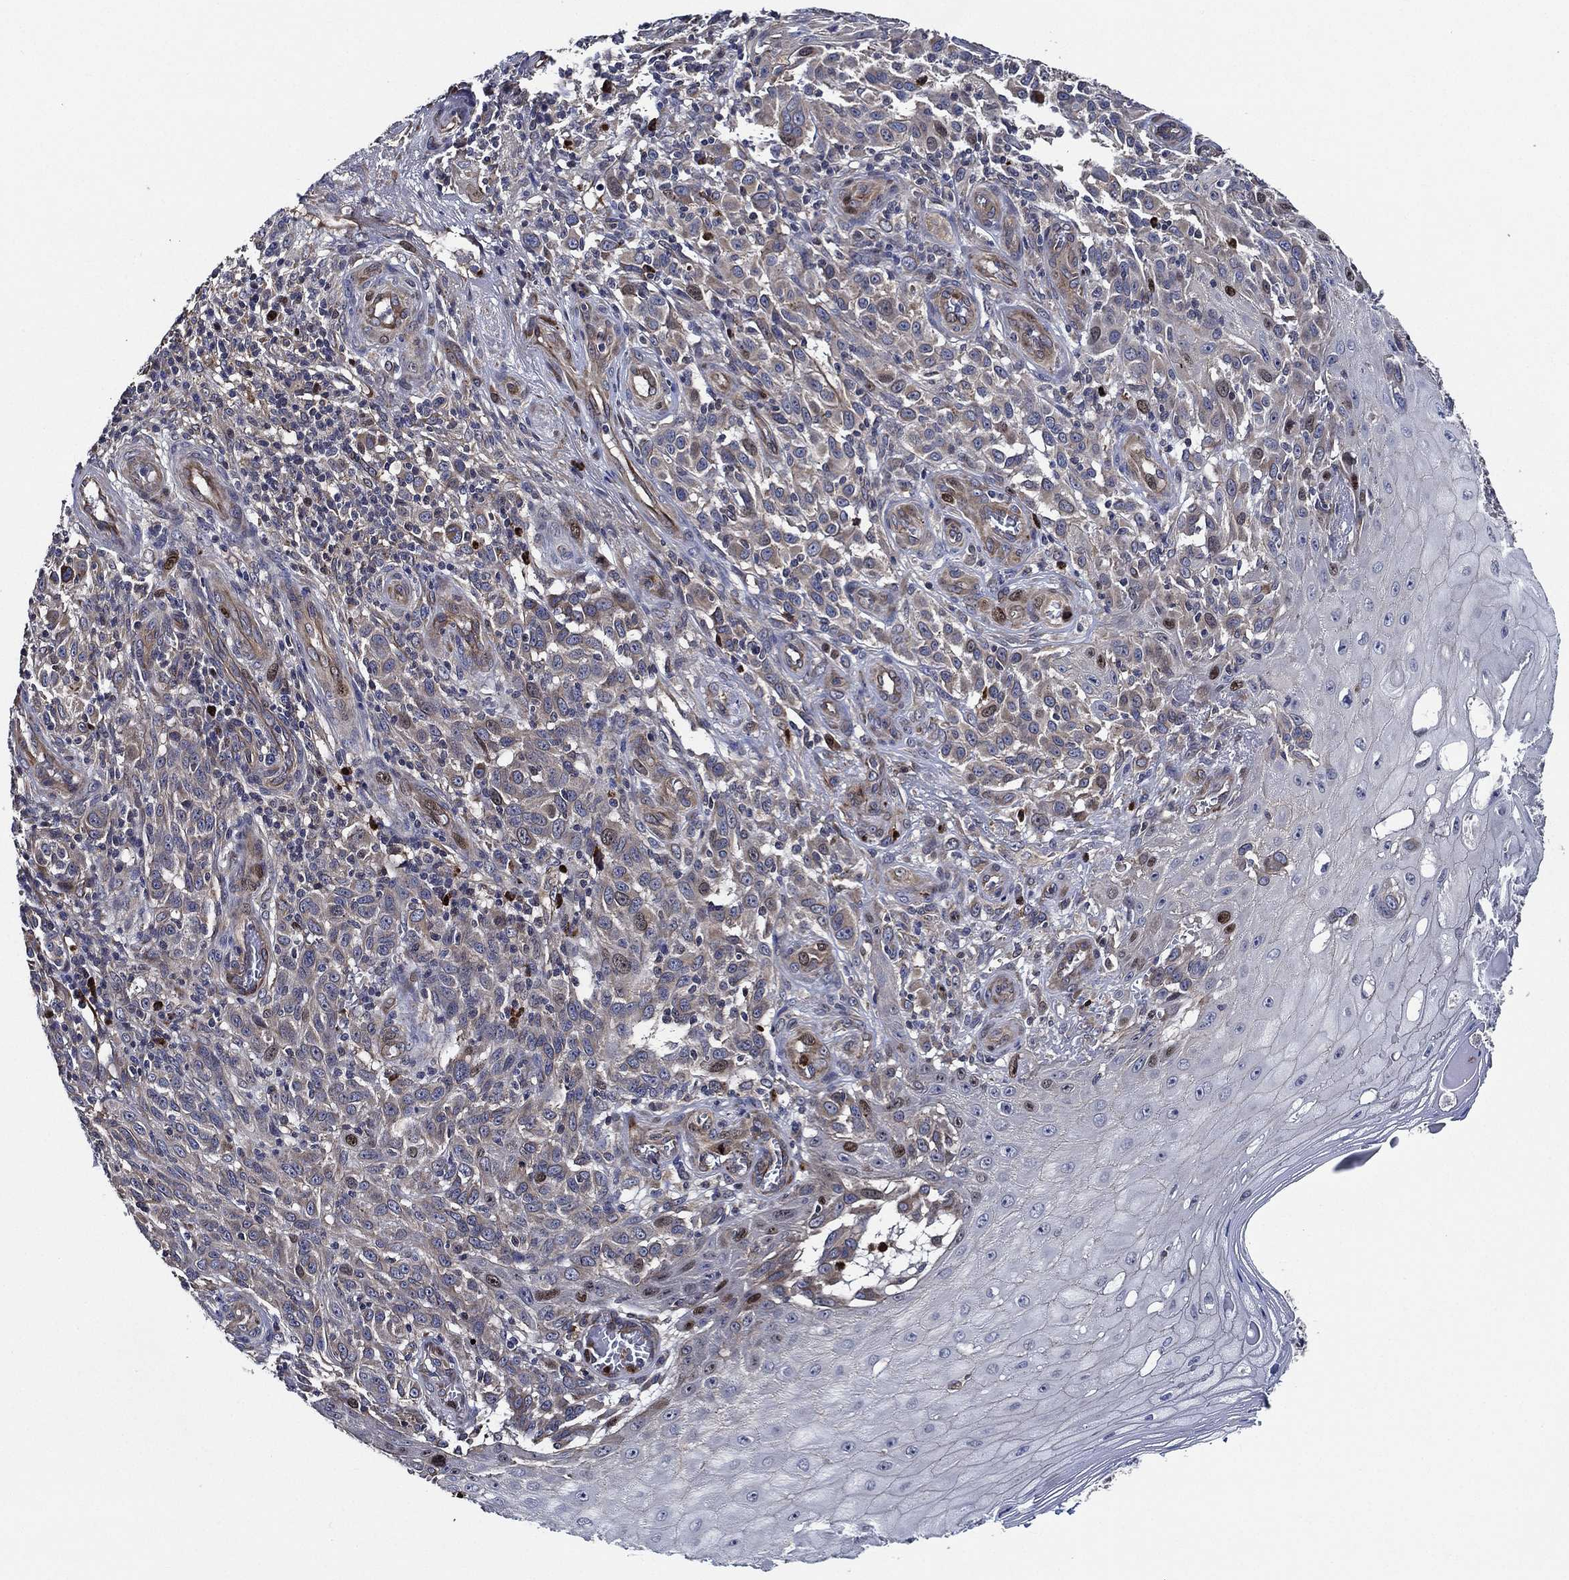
{"staining": {"intensity": "moderate", "quantity": "<25%", "location": "nuclear"}, "tissue": "melanoma", "cell_type": "Tumor cells", "image_type": "cancer", "snomed": [{"axis": "morphology", "description": "Malignant melanoma, NOS"}, {"axis": "topography", "description": "Skin"}], "caption": "High-power microscopy captured an immunohistochemistry histopathology image of melanoma, revealing moderate nuclear expression in approximately <25% of tumor cells.", "gene": "KIF20B", "patient": {"sex": "female", "age": 53}}